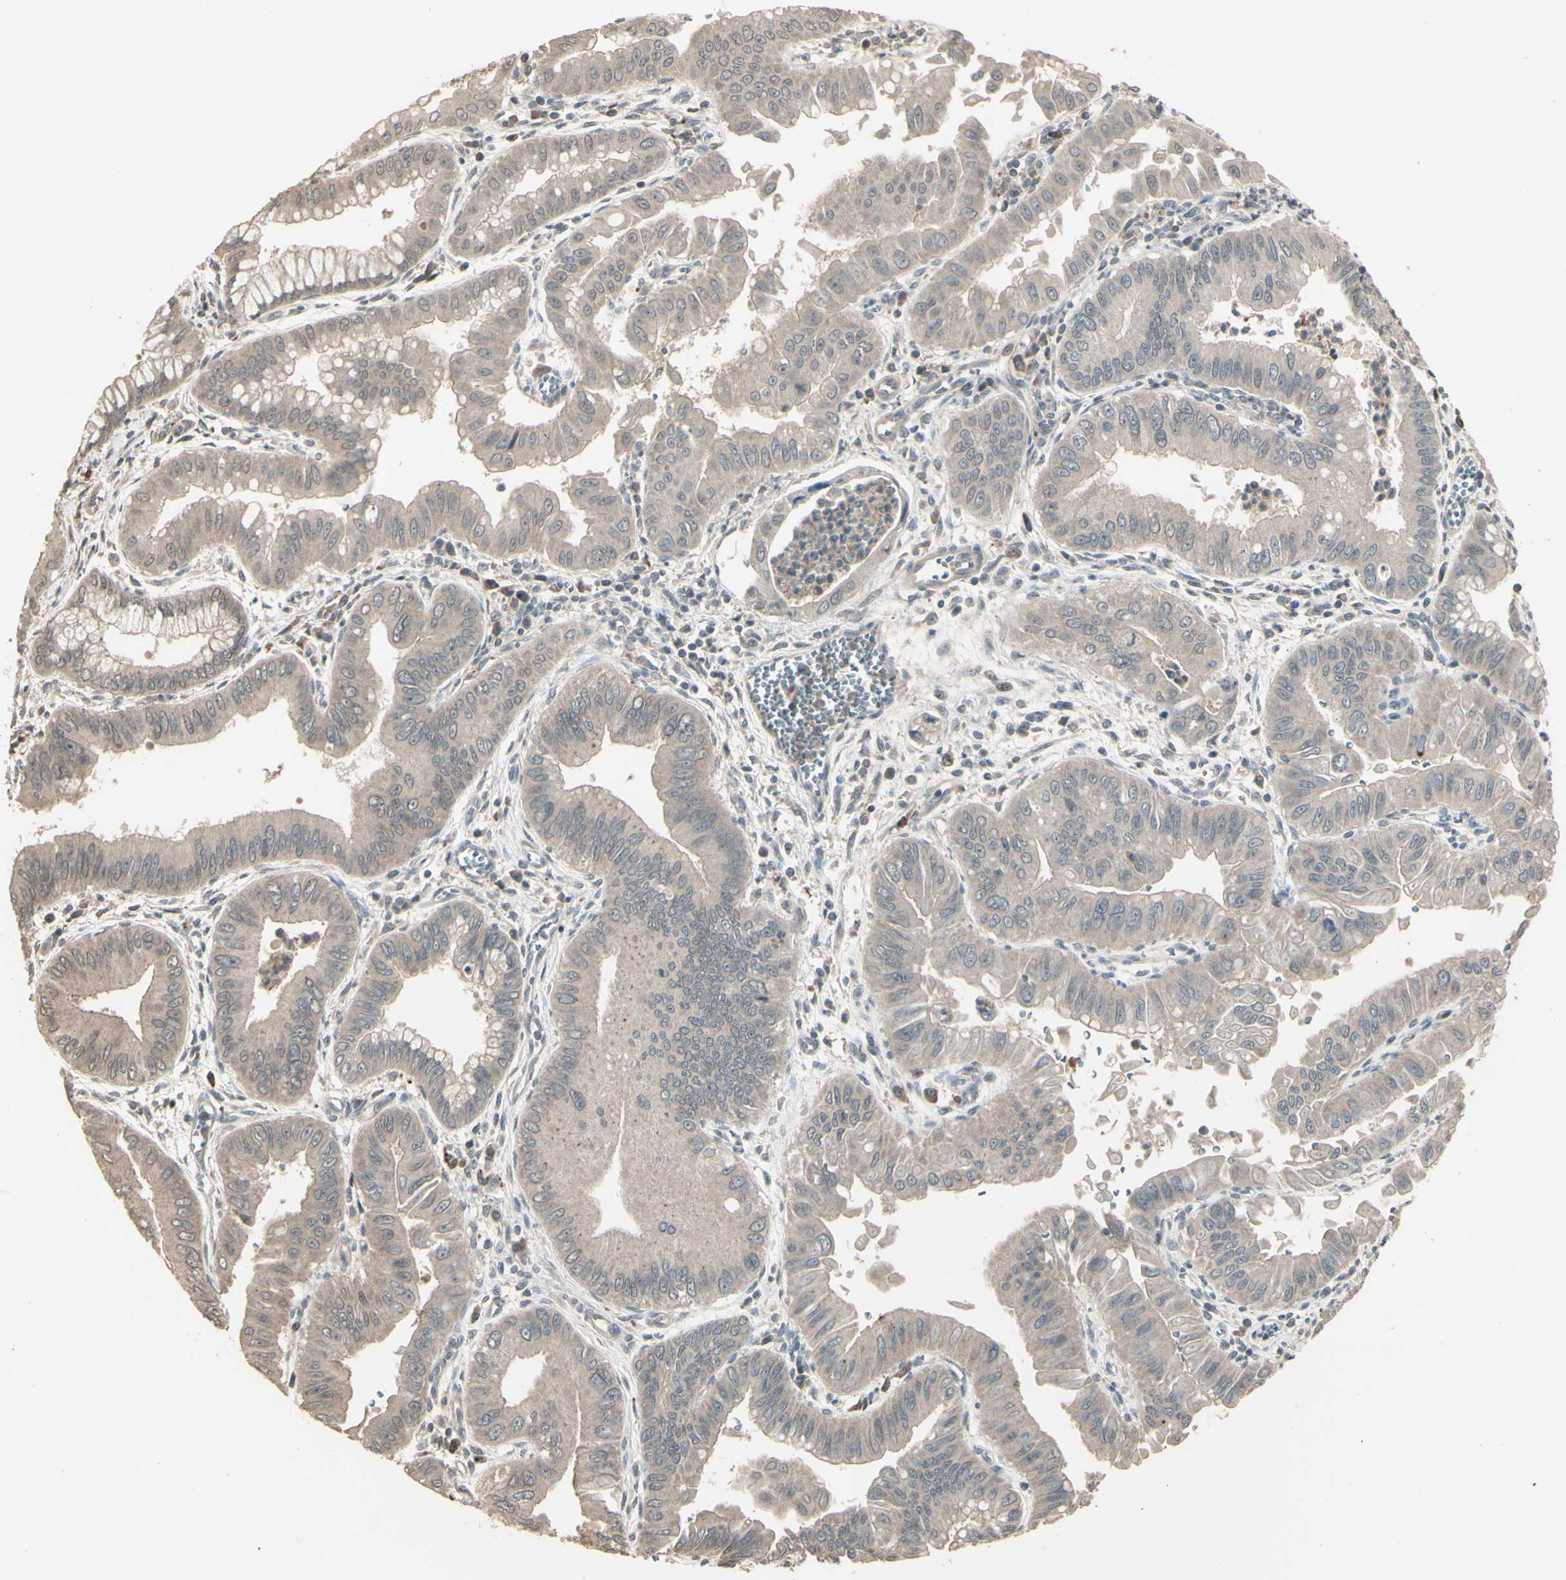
{"staining": {"intensity": "weak", "quantity": ">75%", "location": "cytoplasmic/membranous"}, "tissue": "pancreatic cancer", "cell_type": "Tumor cells", "image_type": "cancer", "snomed": [{"axis": "morphology", "description": "Normal tissue, NOS"}, {"axis": "topography", "description": "Lymph node"}], "caption": "Tumor cells reveal low levels of weak cytoplasmic/membranous expression in about >75% of cells in pancreatic cancer.", "gene": "GNAS", "patient": {"sex": "male", "age": 50}}